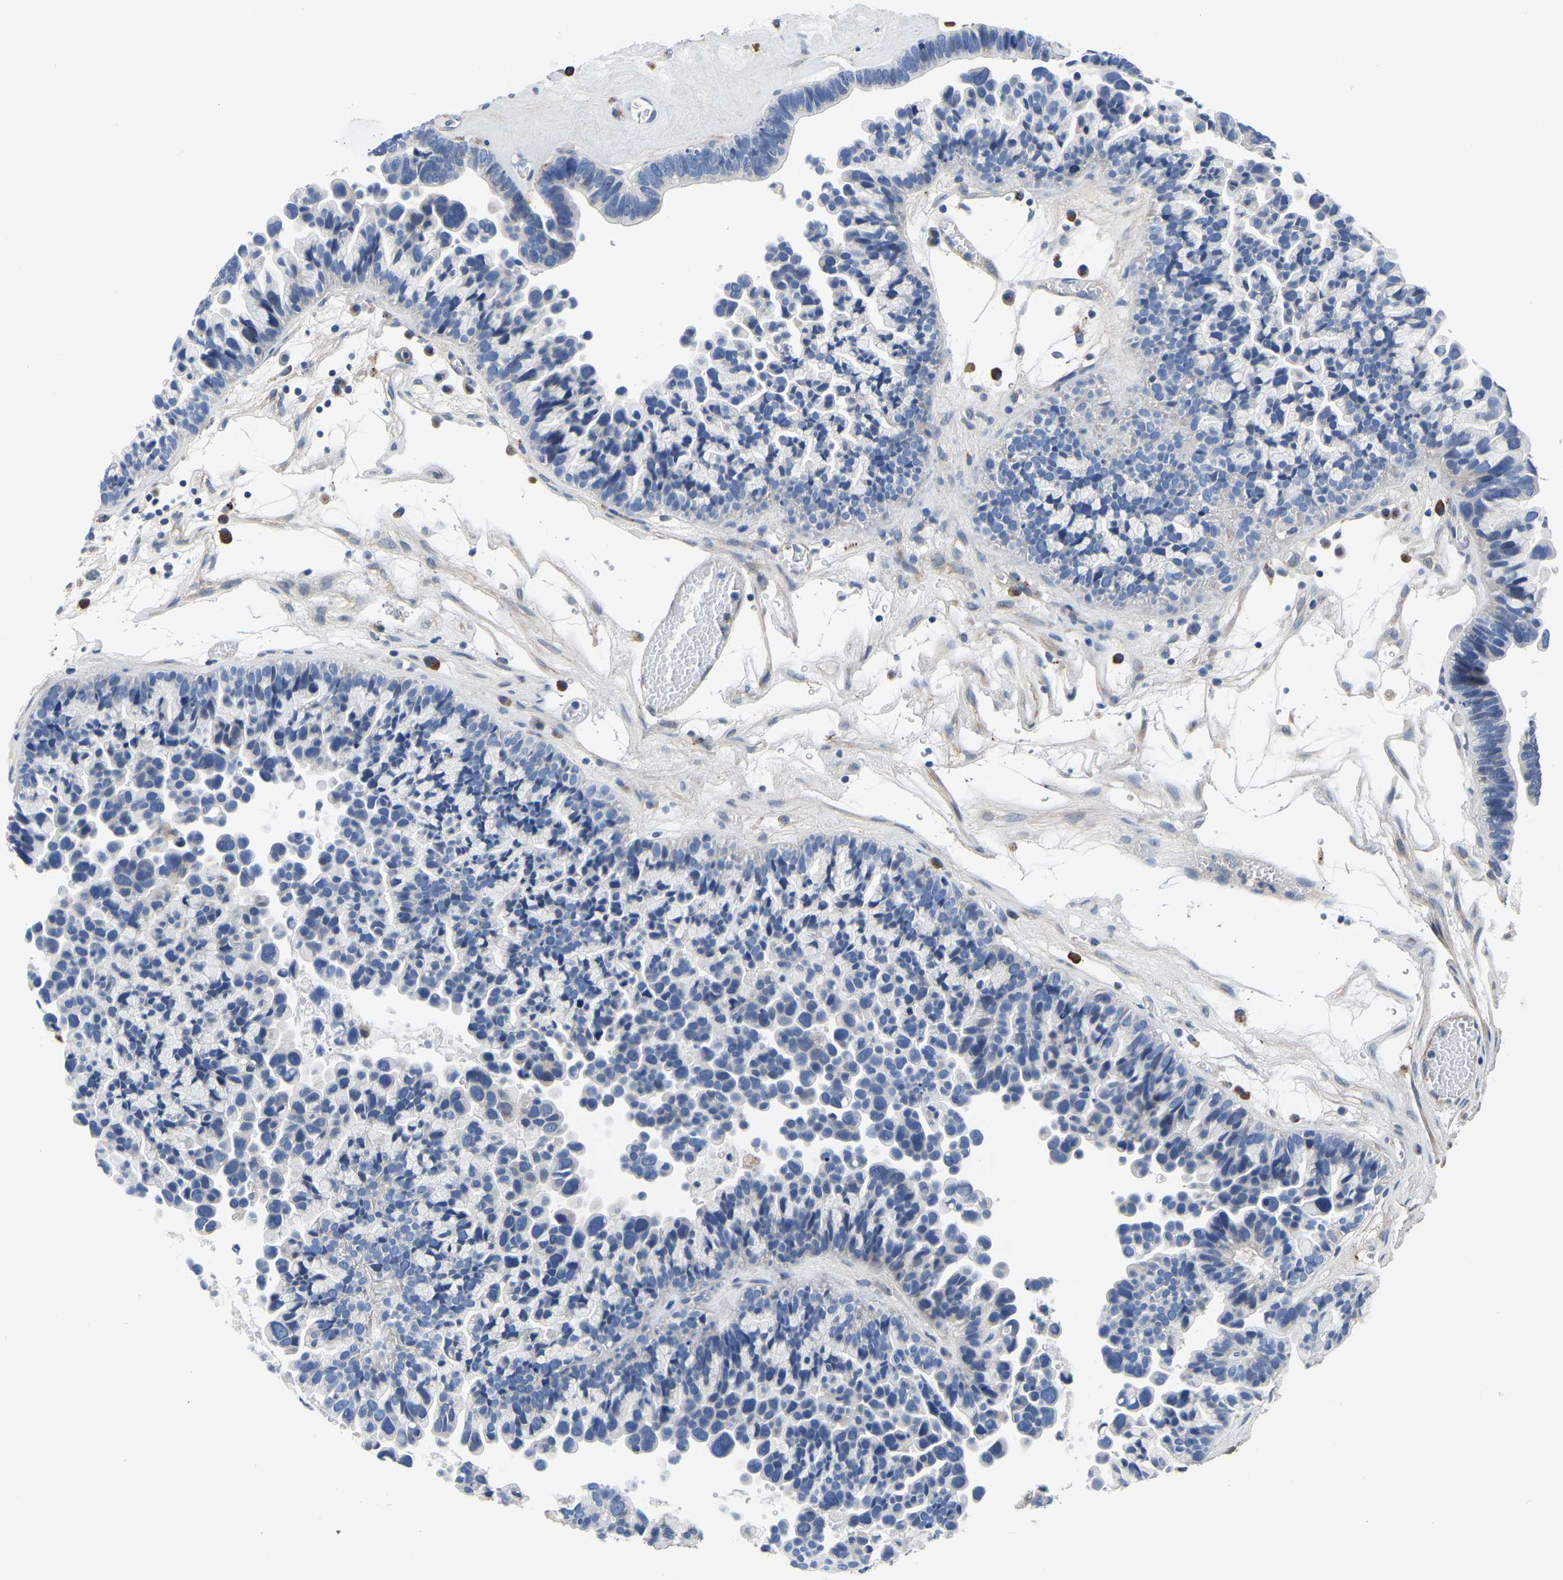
{"staining": {"intensity": "negative", "quantity": "none", "location": "none"}, "tissue": "ovarian cancer", "cell_type": "Tumor cells", "image_type": "cancer", "snomed": [{"axis": "morphology", "description": "Cystadenocarcinoma, serous, NOS"}, {"axis": "topography", "description": "Ovary"}], "caption": "Ovarian cancer stained for a protein using immunohistochemistry displays no positivity tumor cells.", "gene": "PDLIM7", "patient": {"sex": "female", "age": 56}}